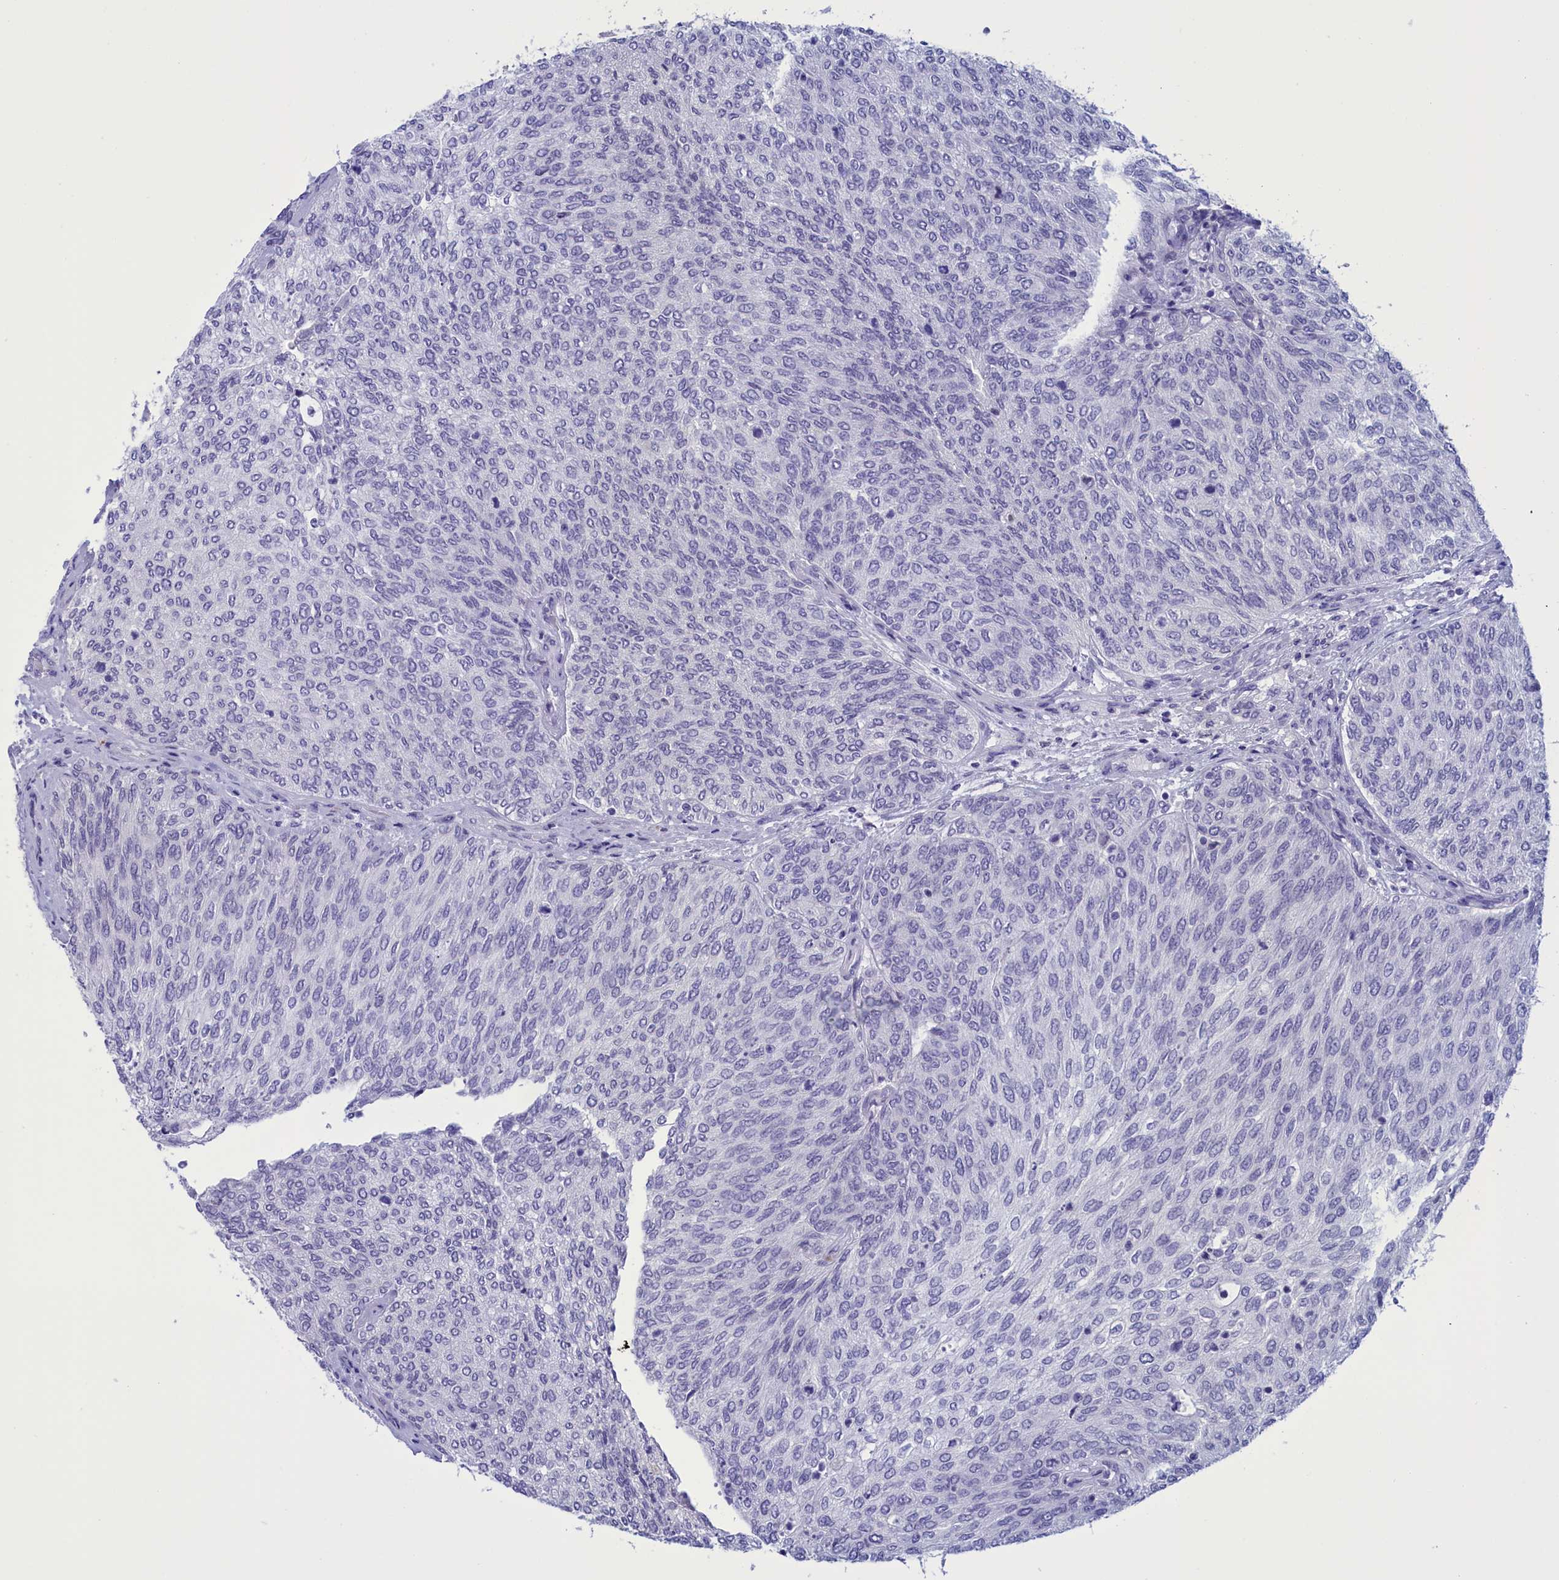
{"staining": {"intensity": "negative", "quantity": "none", "location": "none"}, "tissue": "urothelial cancer", "cell_type": "Tumor cells", "image_type": "cancer", "snomed": [{"axis": "morphology", "description": "Urothelial carcinoma, Low grade"}, {"axis": "topography", "description": "Urinary bladder"}], "caption": "An immunohistochemistry histopathology image of urothelial cancer is shown. There is no staining in tumor cells of urothelial cancer. Nuclei are stained in blue.", "gene": "PARS2", "patient": {"sex": "female", "age": 79}}